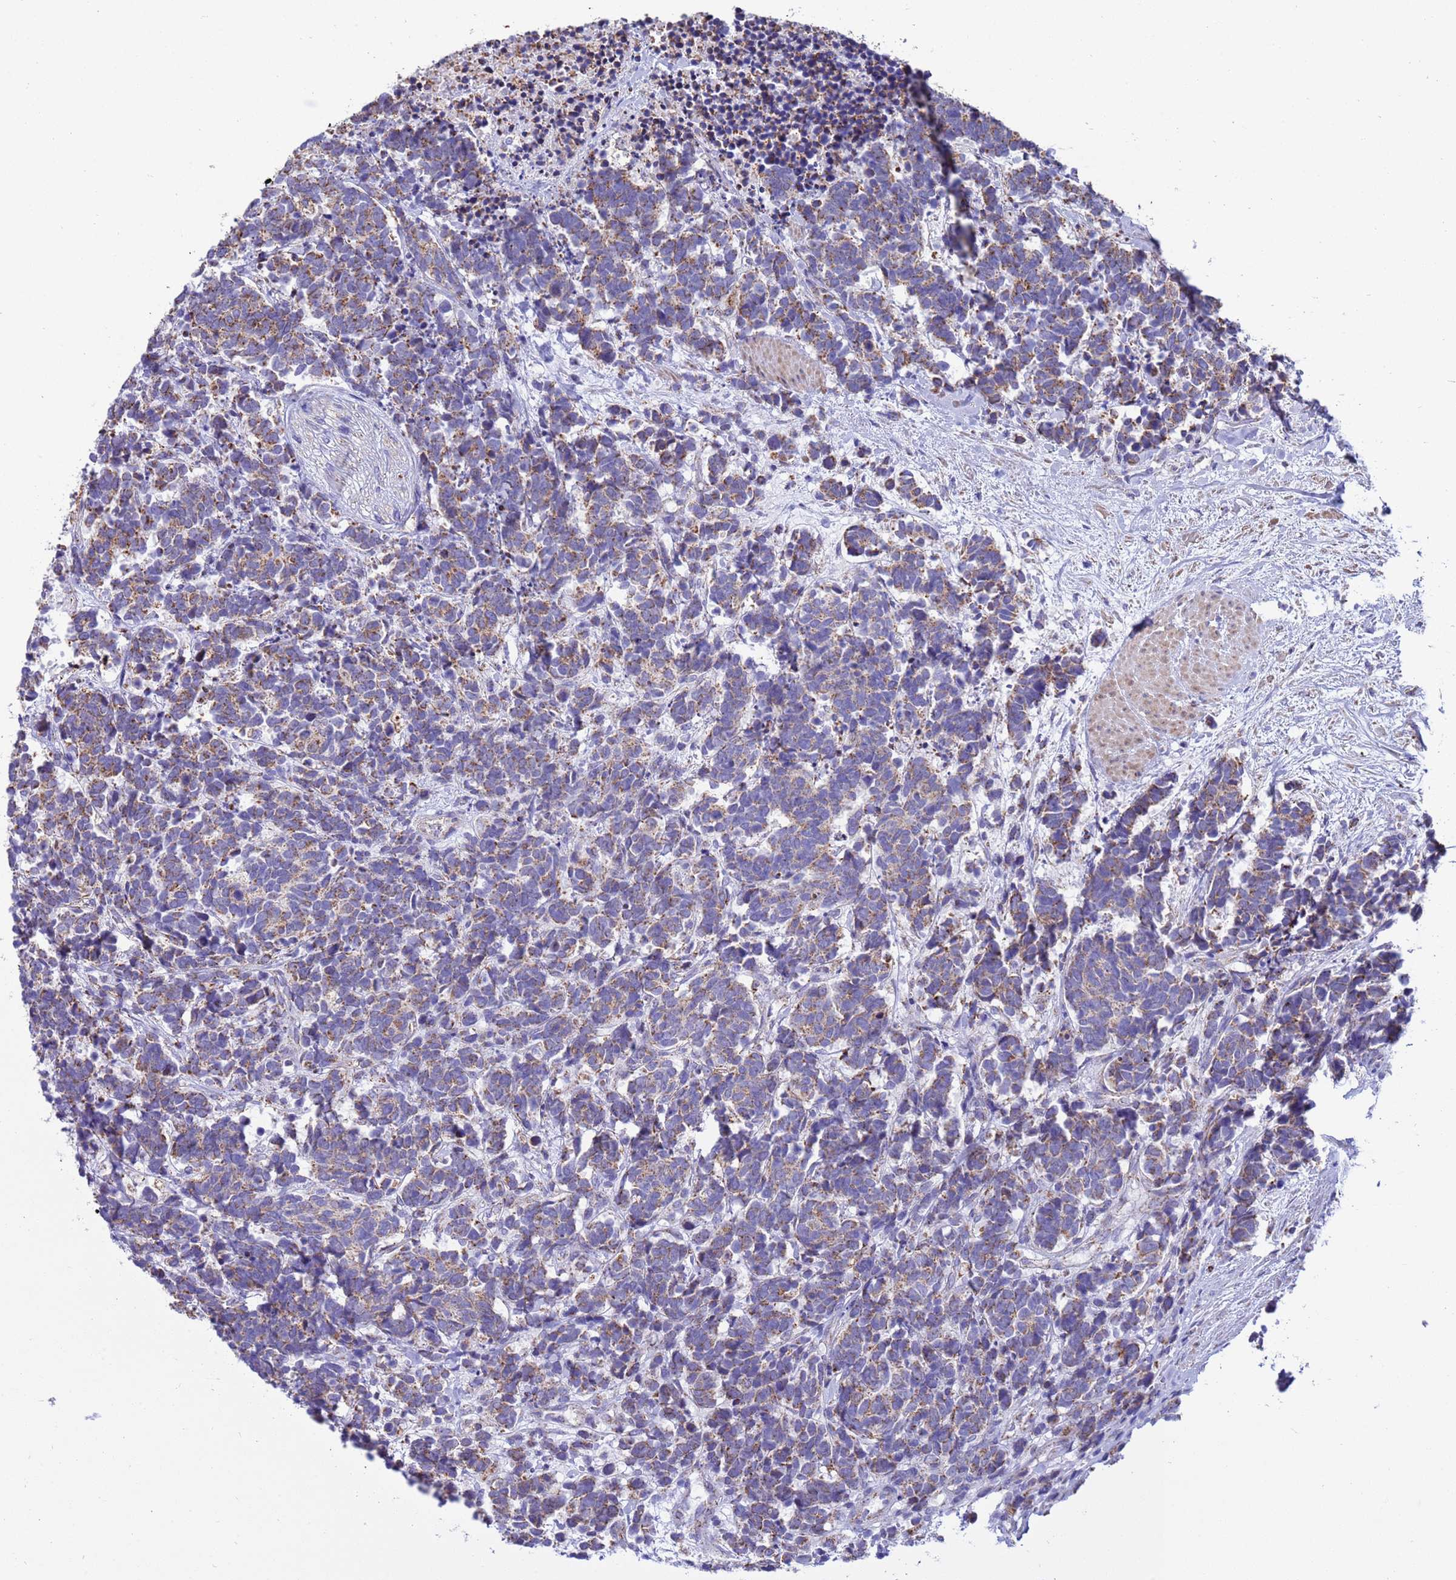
{"staining": {"intensity": "moderate", "quantity": ">75%", "location": "cytoplasmic/membranous"}, "tissue": "carcinoid", "cell_type": "Tumor cells", "image_type": "cancer", "snomed": [{"axis": "morphology", "description": "Carcinoma, NOS"}, {"axis": "morphology", "description": "Carcinoid, malignant, NOS"}, {"axis": "topography", "description": "Prostate"}], "caption": "Immunohistochemistry photomicrograph of neoplastic tissue: human carcinoid stained using immunohistochemistry (IHC) displays medium levels of moderate protein expression localized specifically in the cytoplasmic/membranous of tumor cells, appearing as a cytoplasmic/membranous brown color.", "gene": "RNF165", "patient": {"sex": "male", "age": 57}}